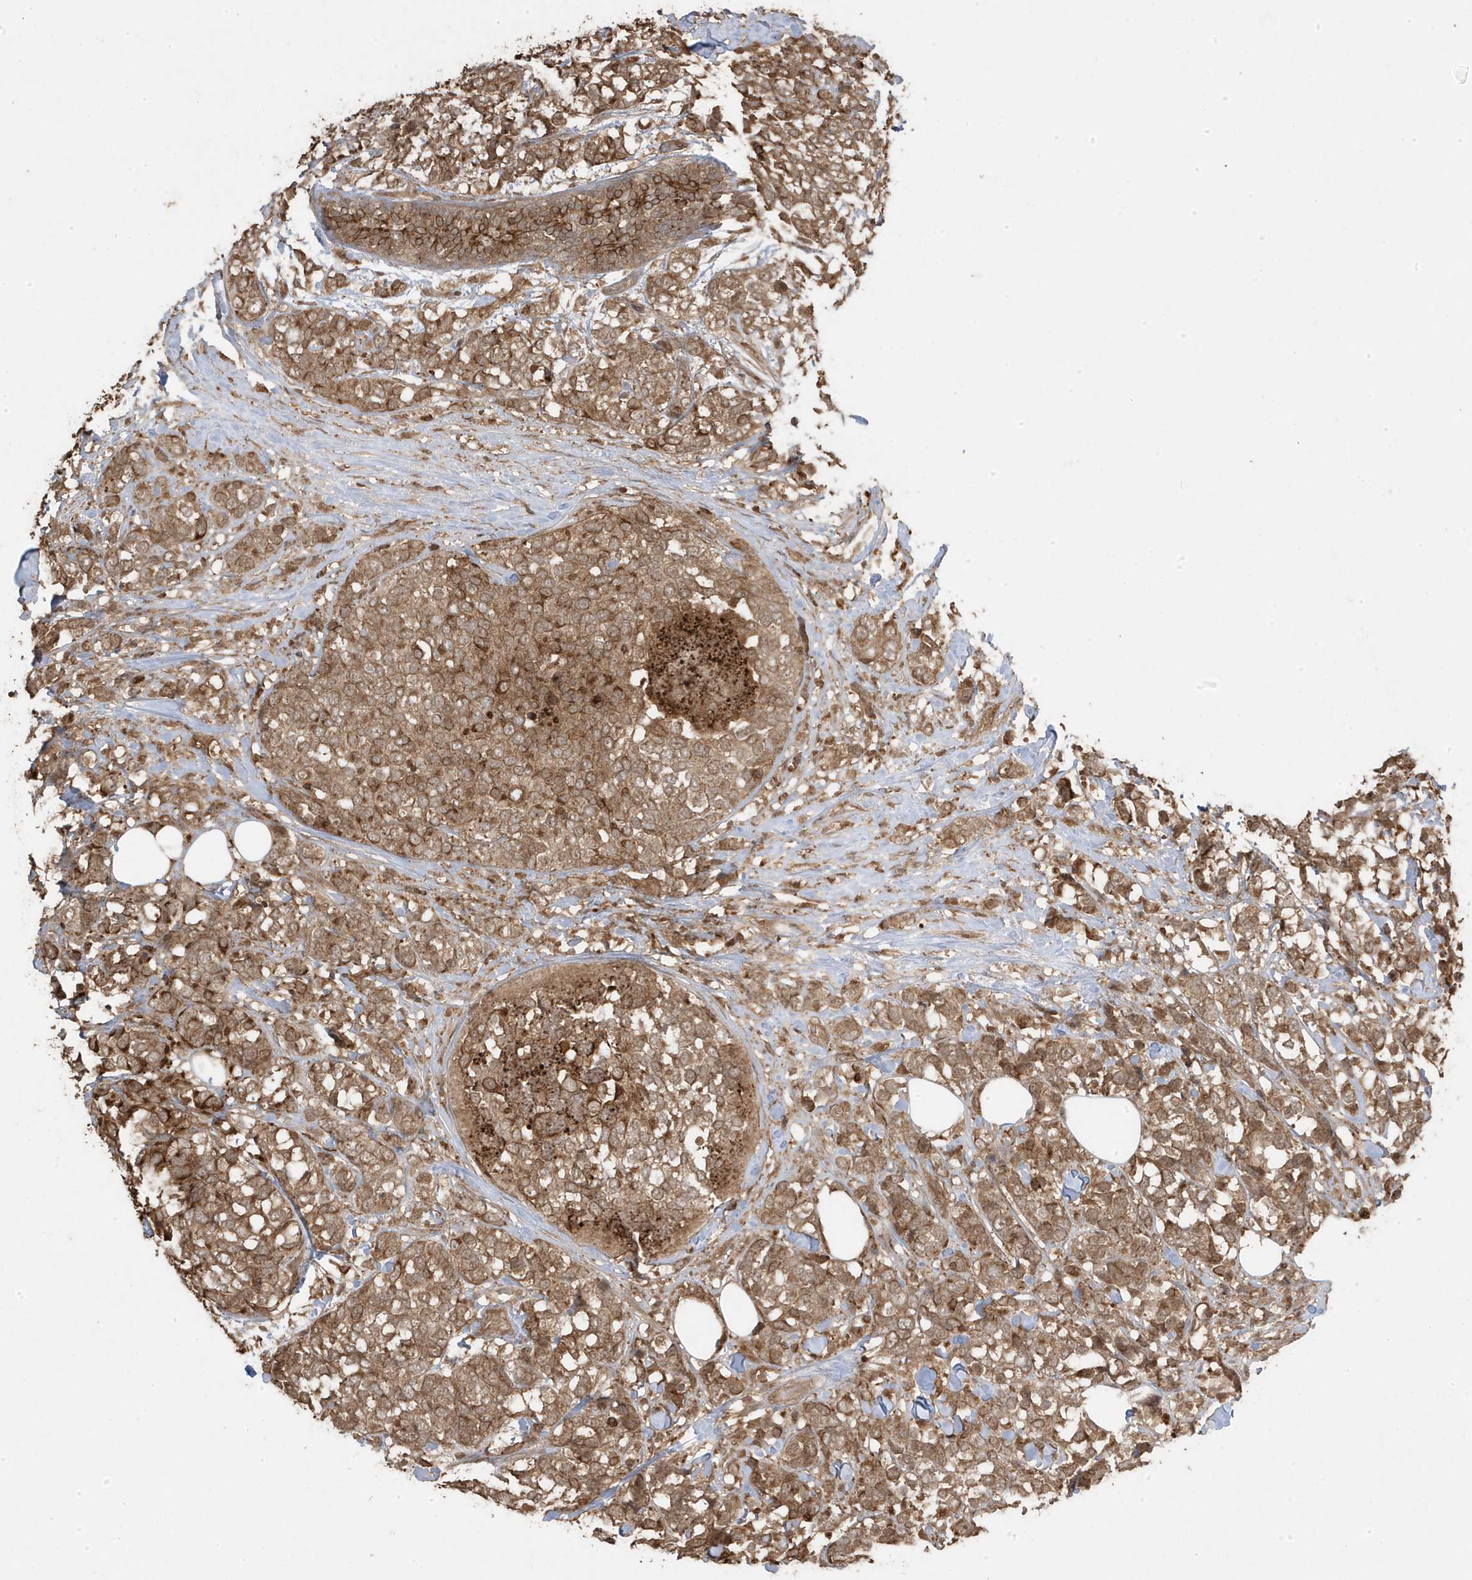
{"staining": {"intensity": "moderate", "quantity": ">75%", "location": "cytoplasmic/membranous"}, "tissue": "breast cancer", "cell_type": "Tumor cells", "image_type": "cancer", "snomed": [{"axis": "morphology", "description": "Lobular carcinoma"}, {"axis": "topography", "description": "Breast"}], "caption": "Breast cancer stained with IHC reveals moderate cytoplasmic/membranous staining in about >75% of tumor cells.", "gene": "ASAP1", "patient": {"sex": "female", "age": 59}}